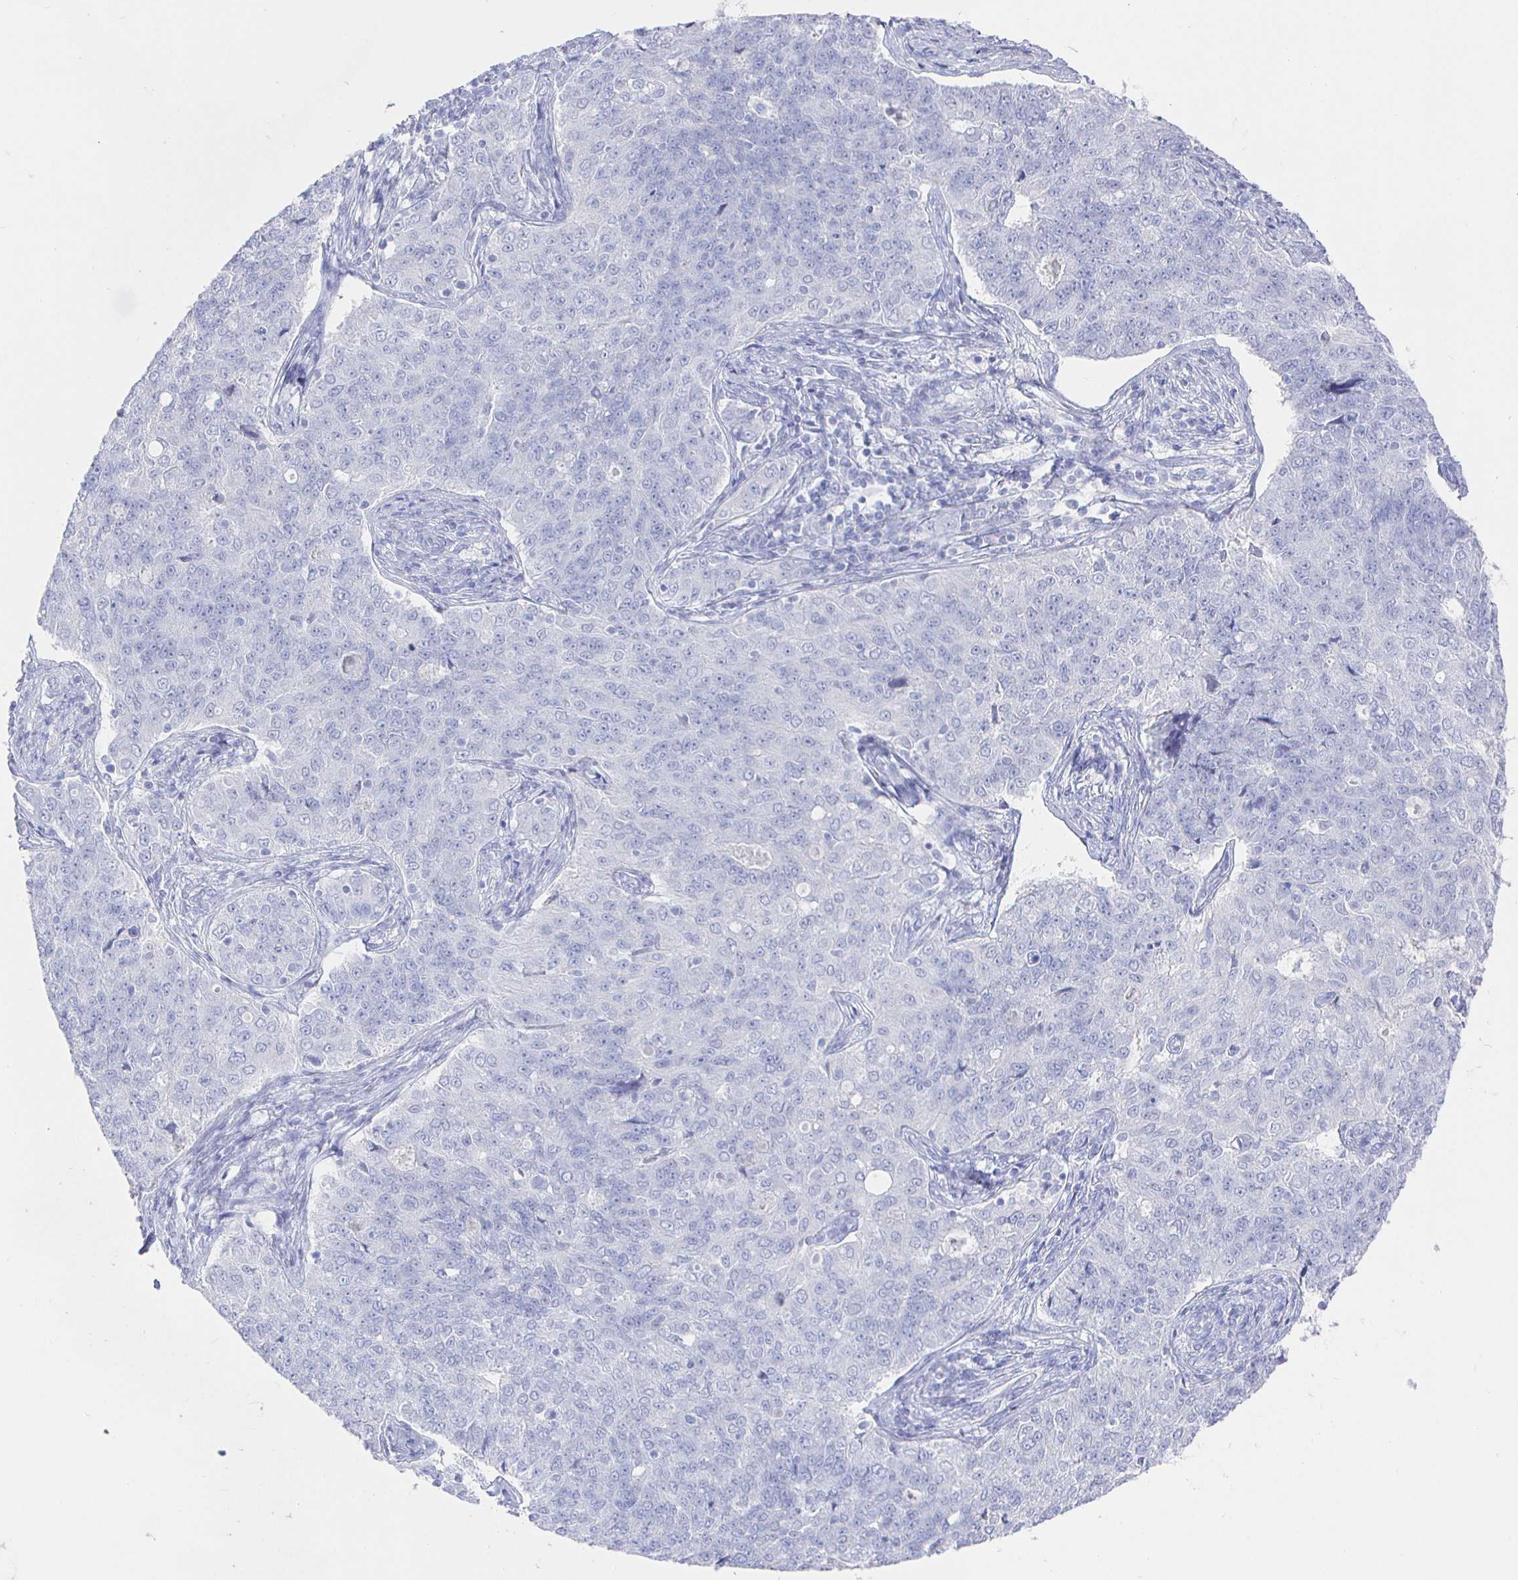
{"staining": {"intensity": "negative", "quantity": "none", "location": "none"}, "tissue": "endometrial cancer", "cell_type": "Tumor cells", "image_type": "cancer", "snomed": [{"axis": "morphology", "description": "Adenocarcinoma, NOS"}, {"axis": "topography", "description": "Endometrium"}], "caption": "DAB (3,3'-diaminobenzidine) immunohistochemical staining of human endometrial cancer shows no significant staining in tumor cells. (Stains: DAB immunohistochemistry (IHC) with hematoxylin counter stain, Microscopy: brightfield microscopy at high magnification).", "gene": "CLCA1", "patient": {"sex": "female", "age": 43}}